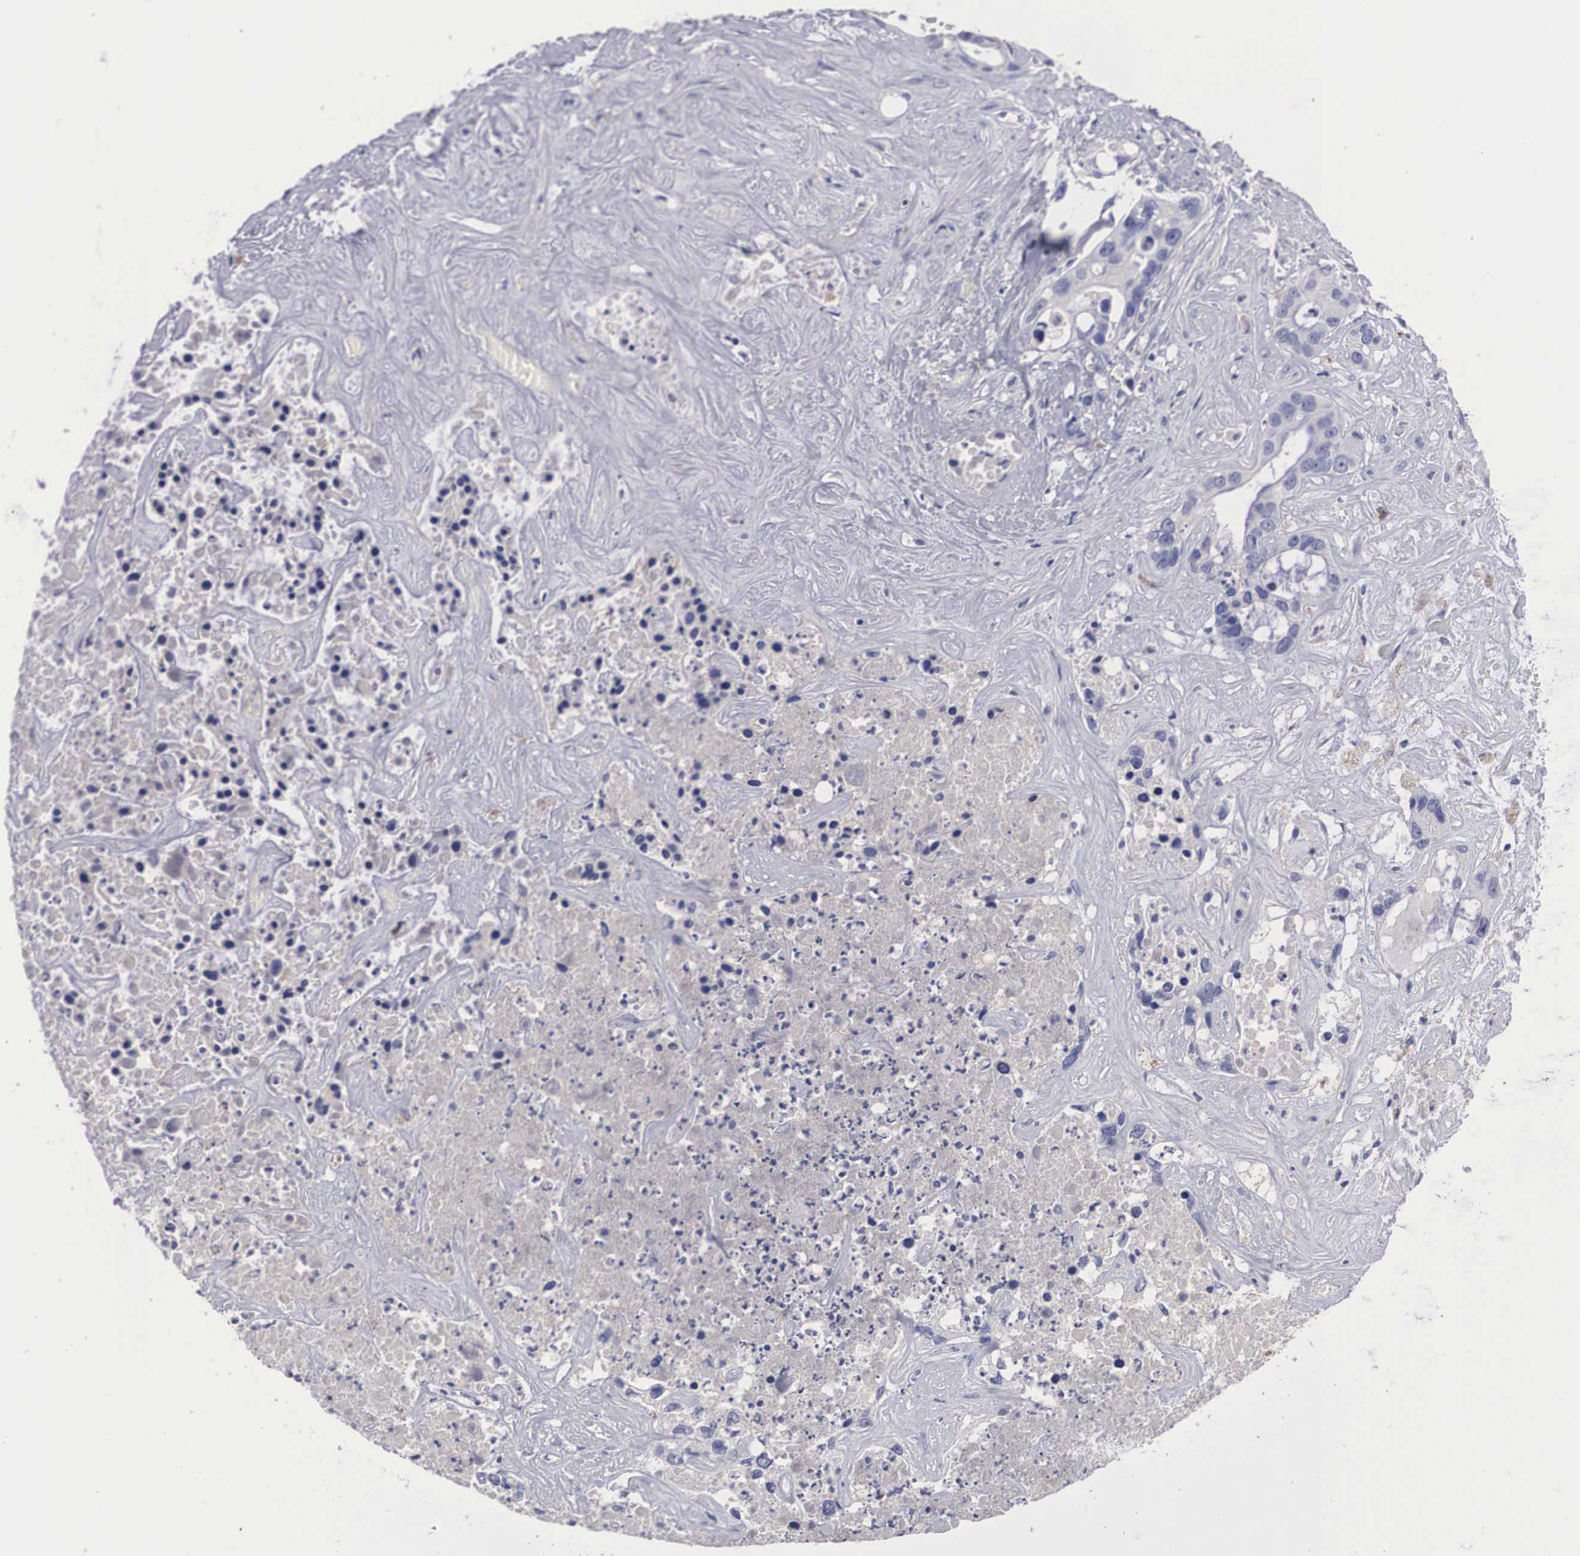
{"staining": {"intensity": "negative", "quantity": "none", "location": "none"}, "tissue": "liver cancer", "cell_type": "Tumor cells", "image_type": "cancer", "snomed": [{"axis": "morphology", "description": "Cholangiocarcinoma"}, {"axis": "topography", "description": "Liver"}], "caption": "This is a photomicrograph of immunohistochemistry (IHC) staining of liver cancer, which shows no staining in tumor cells. Brightfield microscopy of IHC stained with DAB (3,3'-diaminobenzidine) (brown) and hematoxylin (blue), captured at high magnification.", "gene": "ABHD4", "patient": {"sex": "female", "age": 65}}